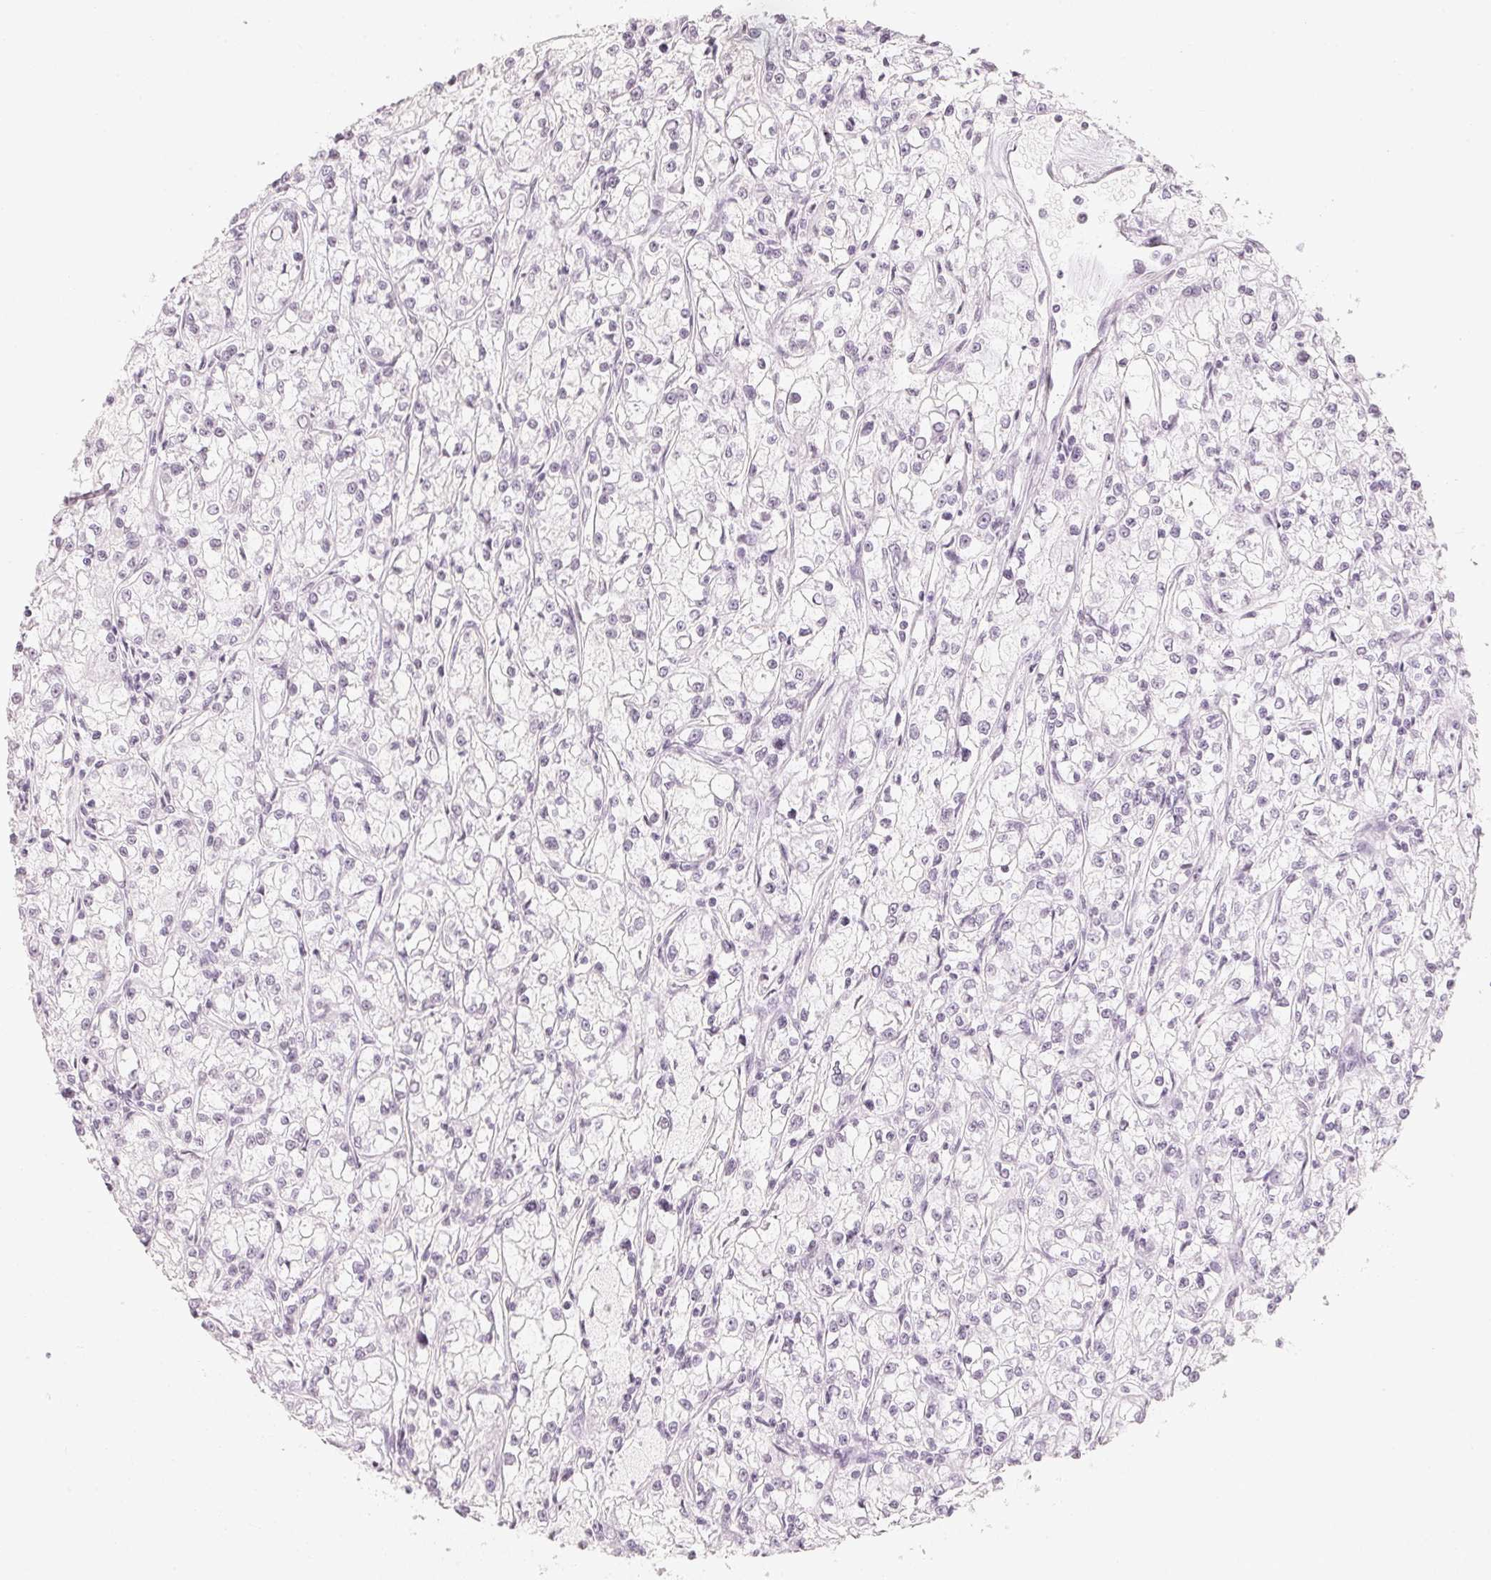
{"staining": {"intensity": "negative", "quantity": "none", "location": "none"}, "tissue": "renal cancer", "cell_type": "Tumor cells", "image_type": "cancer", "snomed": [{"axis": "morphology", "description": "Adenocarcinoma, NOS"}, {"axis": "topography", "description": "Kidney"}], "caption": "DAB immunohistochemical staining of human renal adenocarcinoma demonstrates no significant expression in tumor cells.", "gene": "SLC22A8", "patient": {"sex": "female", "age": 59}}